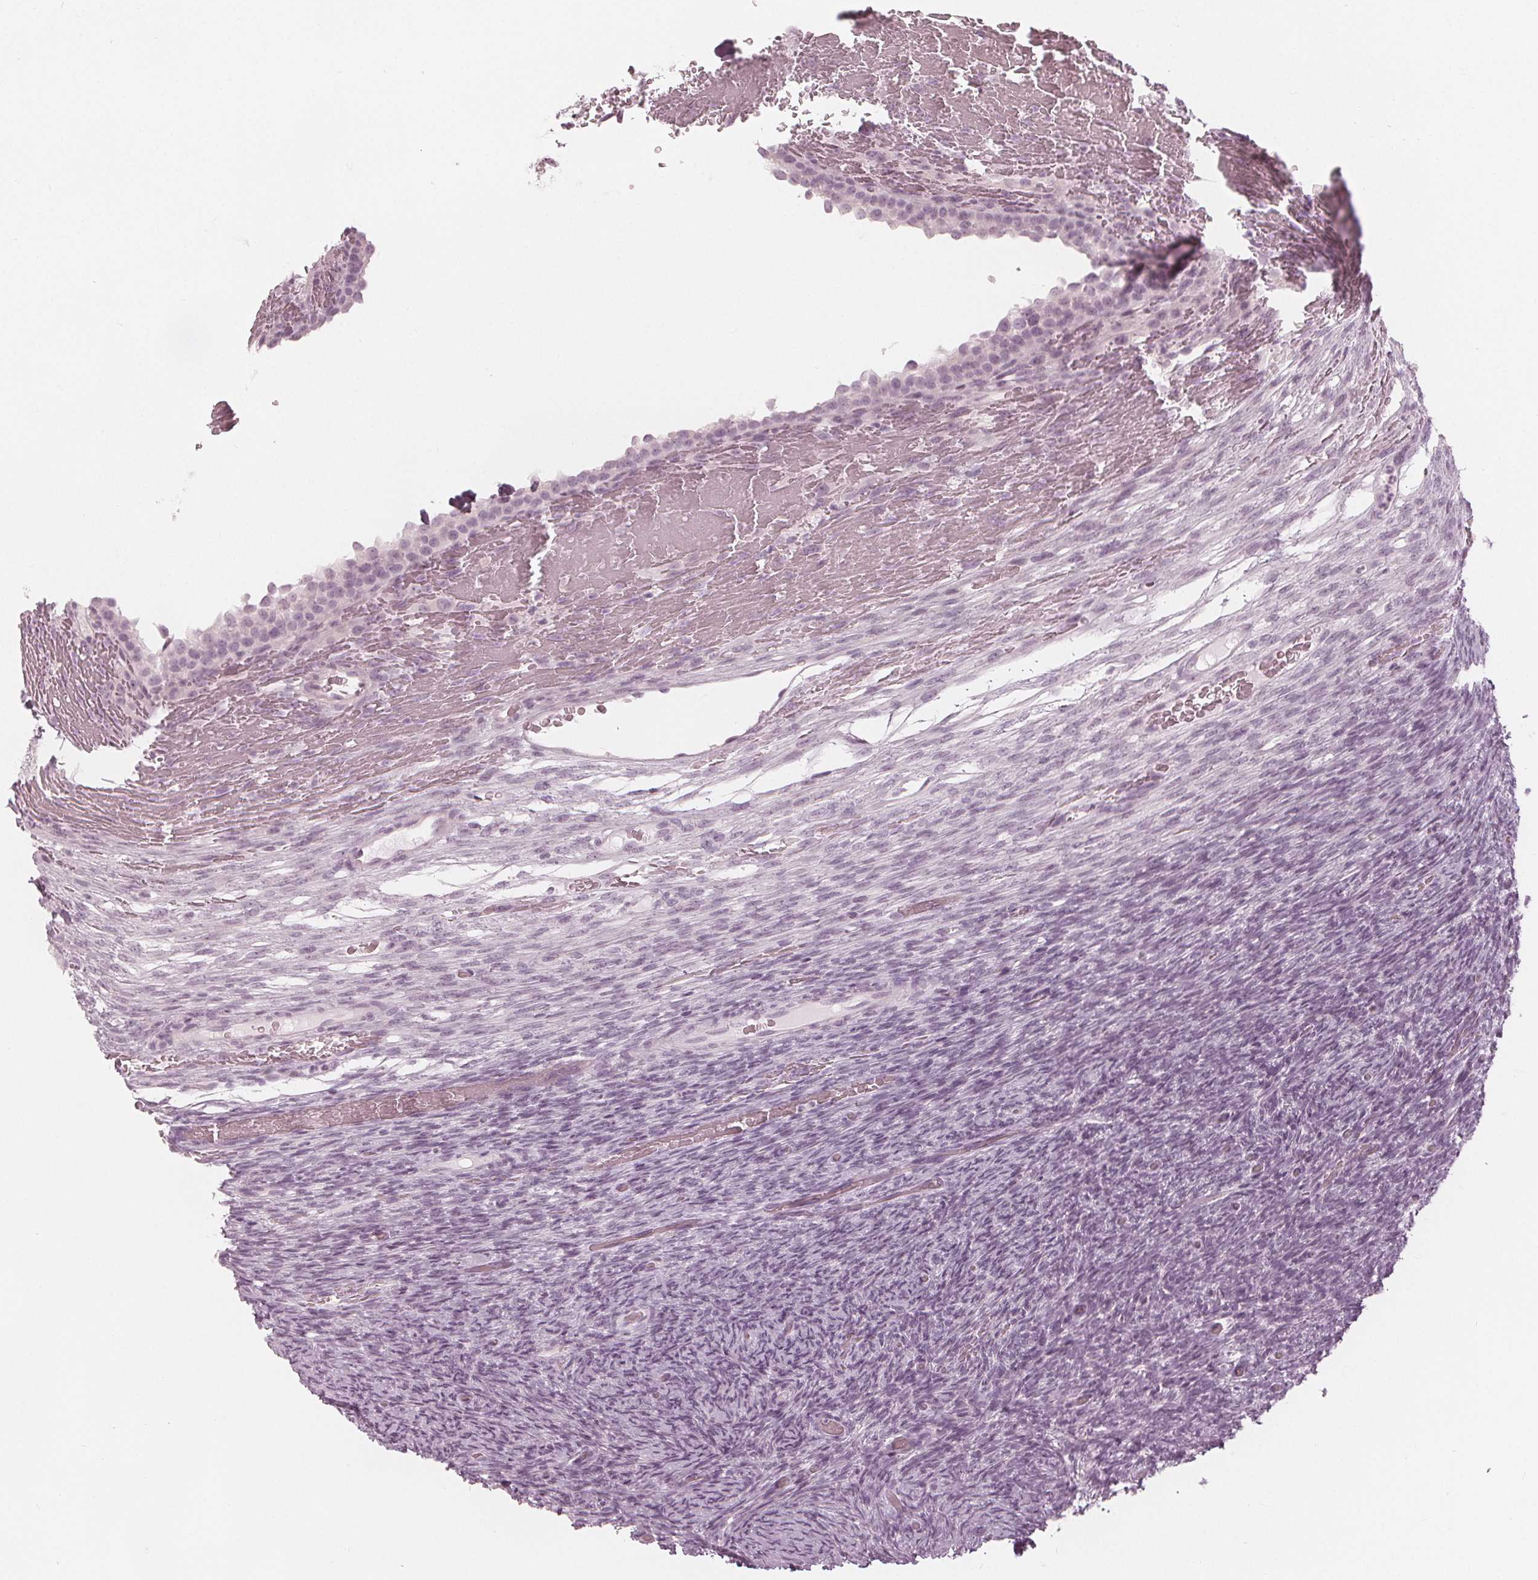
{"staining": {"intensity": "negative", "quantity": "none", "location": "none"}, "tissue": "ovary", "cell_type": "Follicle cells", "image_type": "normal", "snomed": [{"axis": "morphology", "description": "Normal tissue, NOS"}, {"axis": "topography", "description": "Ovary"}], "caption": "Immunohistochemistry of unremarkable human ovary displays no expression in follicle cells.", "gene": "PAEP", "patient": {"sex": "female", "age": 34}}